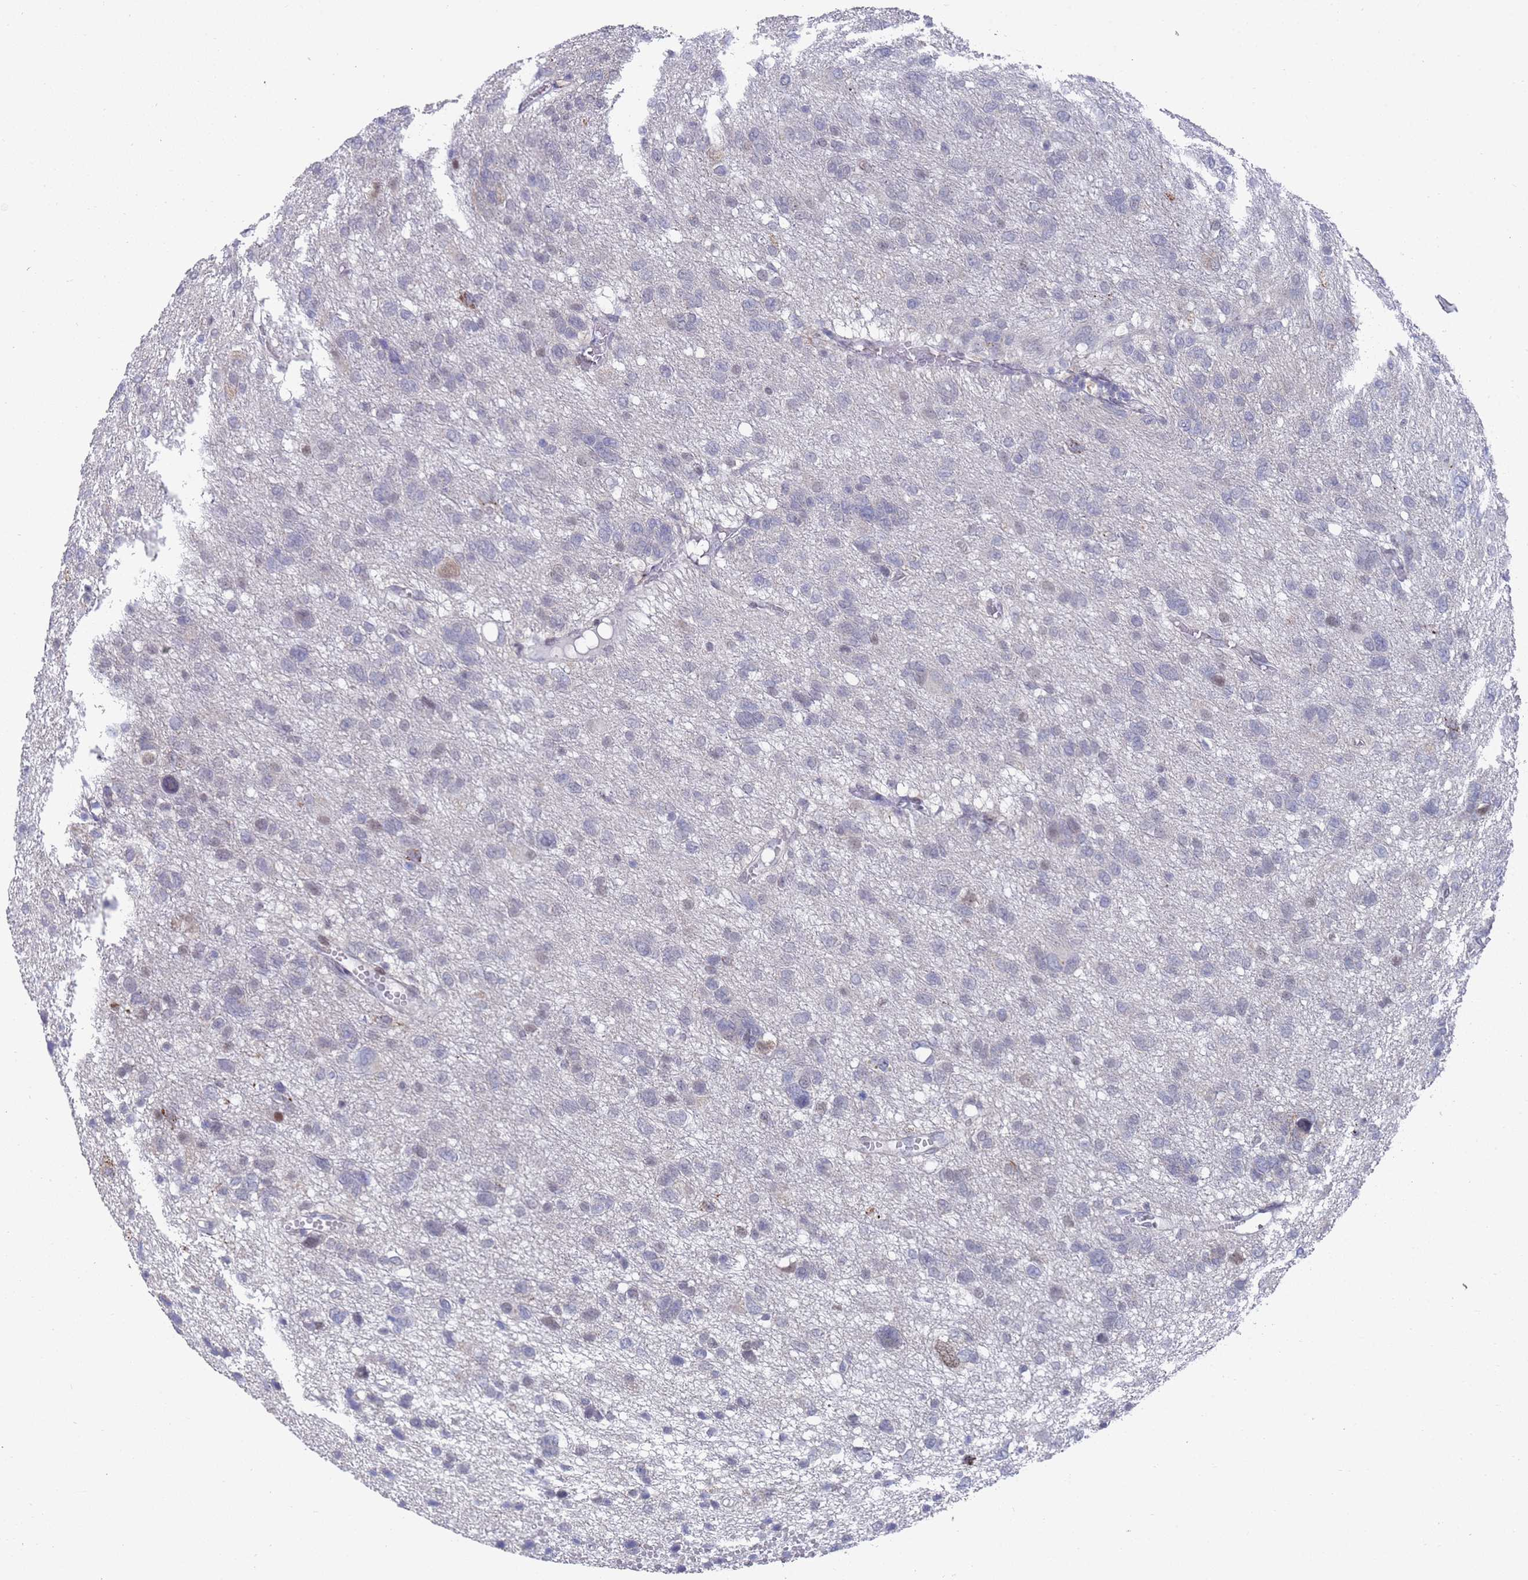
{"staining": {"intensity": "negative", "quantity": "none", "location": "none"}, "tissue": "glioma", "cell_type": "Tumor cells", "image_type": "cancer", "snomed": [{"axis": "morphology", "description": "Glioma, malignant, High grade"}, {"axis": "topography", "description": "Brain"}], "caption": "An immunohistochemistry micrograph of glioma is shown. There is no staining in tumor cells of glioma. (DAB IHC visualized using brightfield microscopy, high magnification).", "gene": "COPS6", "patient": {"sex": "female", "age": 59}}